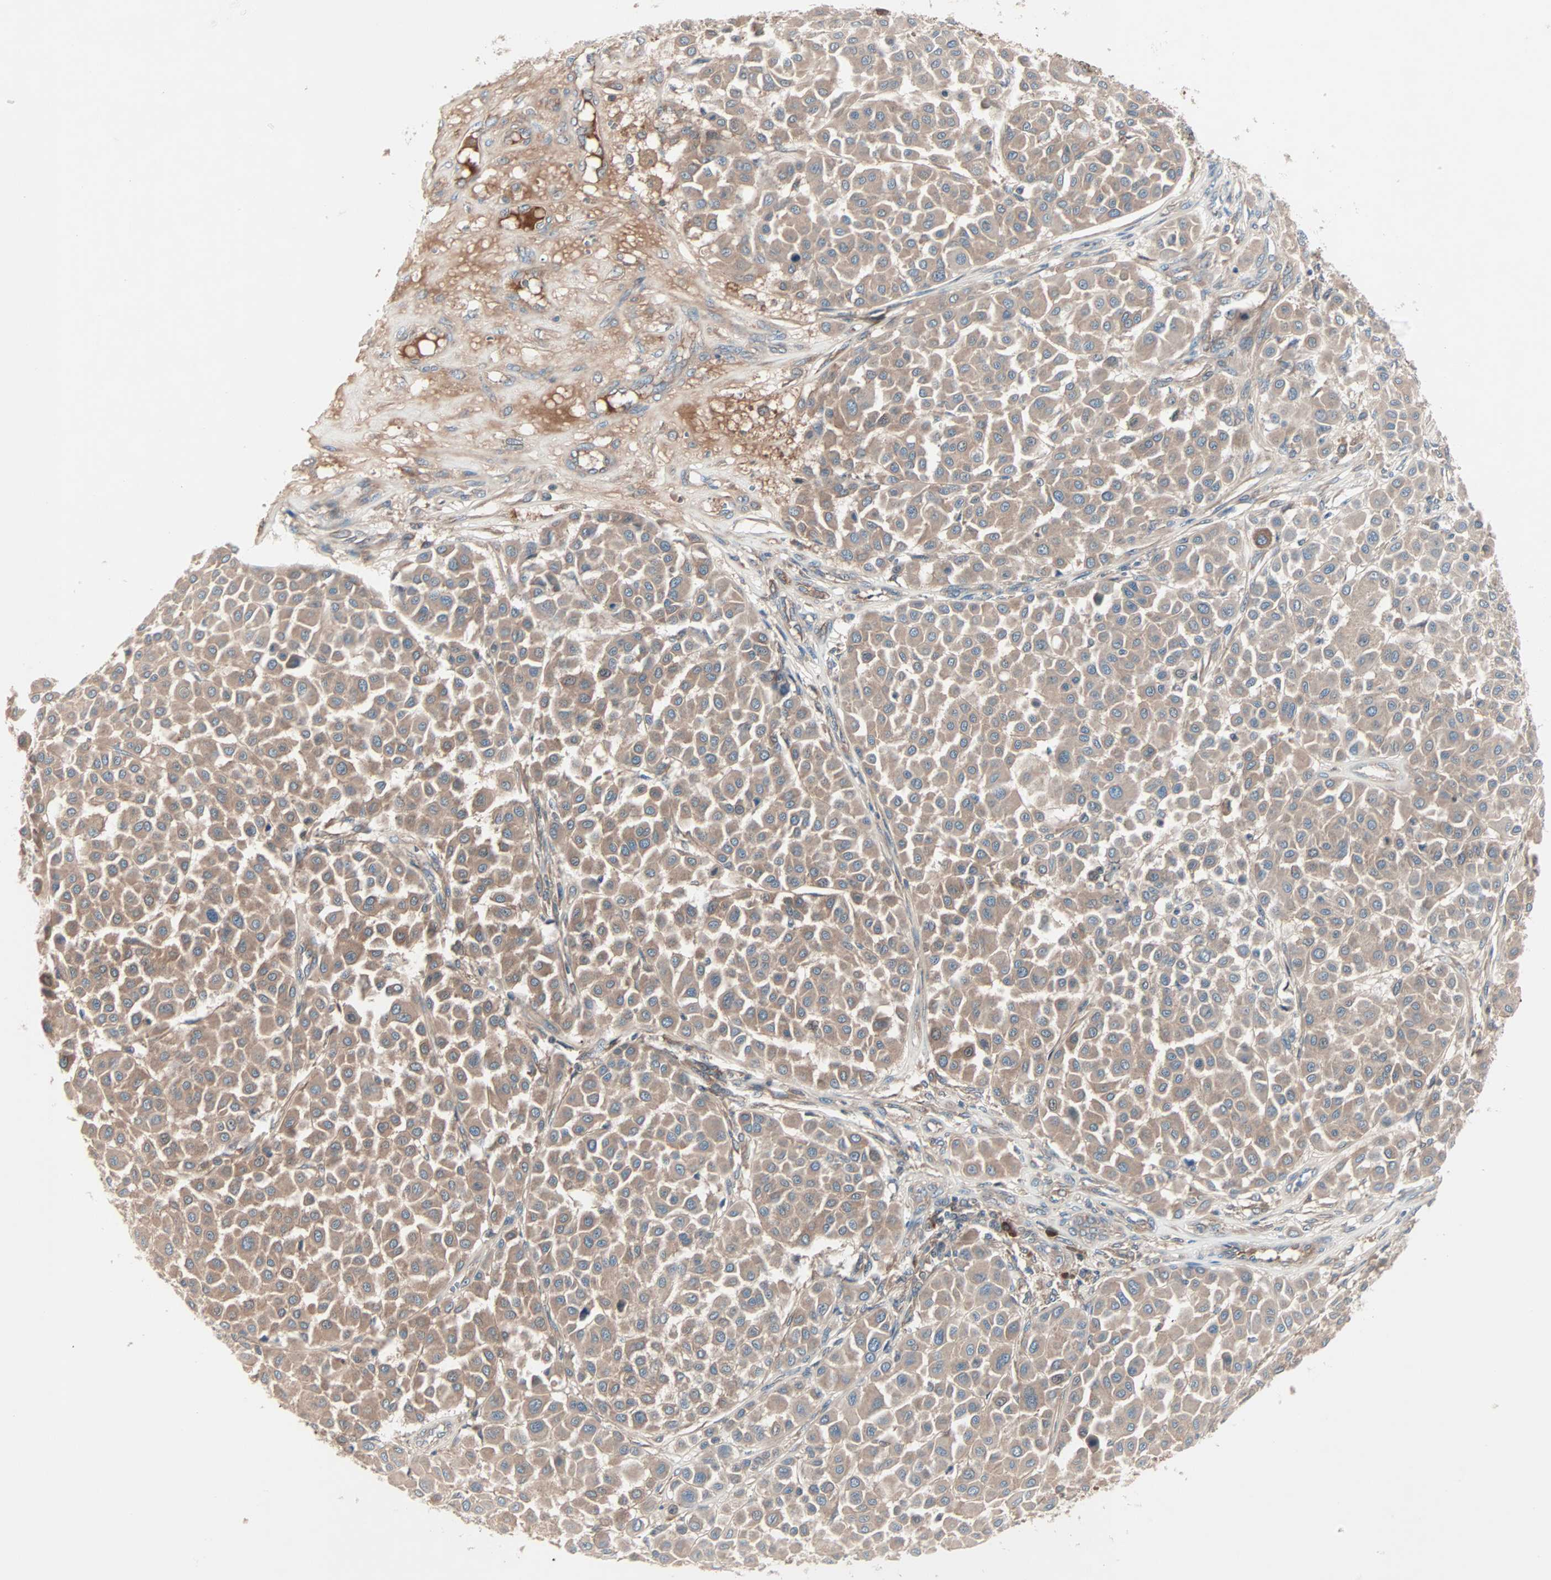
{"staining": {"intensity": "weak", "quantity": ">75%", "location": "cytoplasmic/membranous"}, "tissue": "melanoma", "cell_type": "Tumor cells", "image_type": "cancer", "snomed": [{"axis": "morphology", "description": "Malignant melanoma, Metastatic site"}, {"axis": "topography", "description": "Soft tissue"}], "caption": "Immunohistochemistry (DAB) staining of malignant melanoma (metastatic site) reveals weak cytoplasmic/membranous protein staining in about >75% of tumor cells.", "gene": "CAD", "patient": {"sex": "male", "age": 41}}